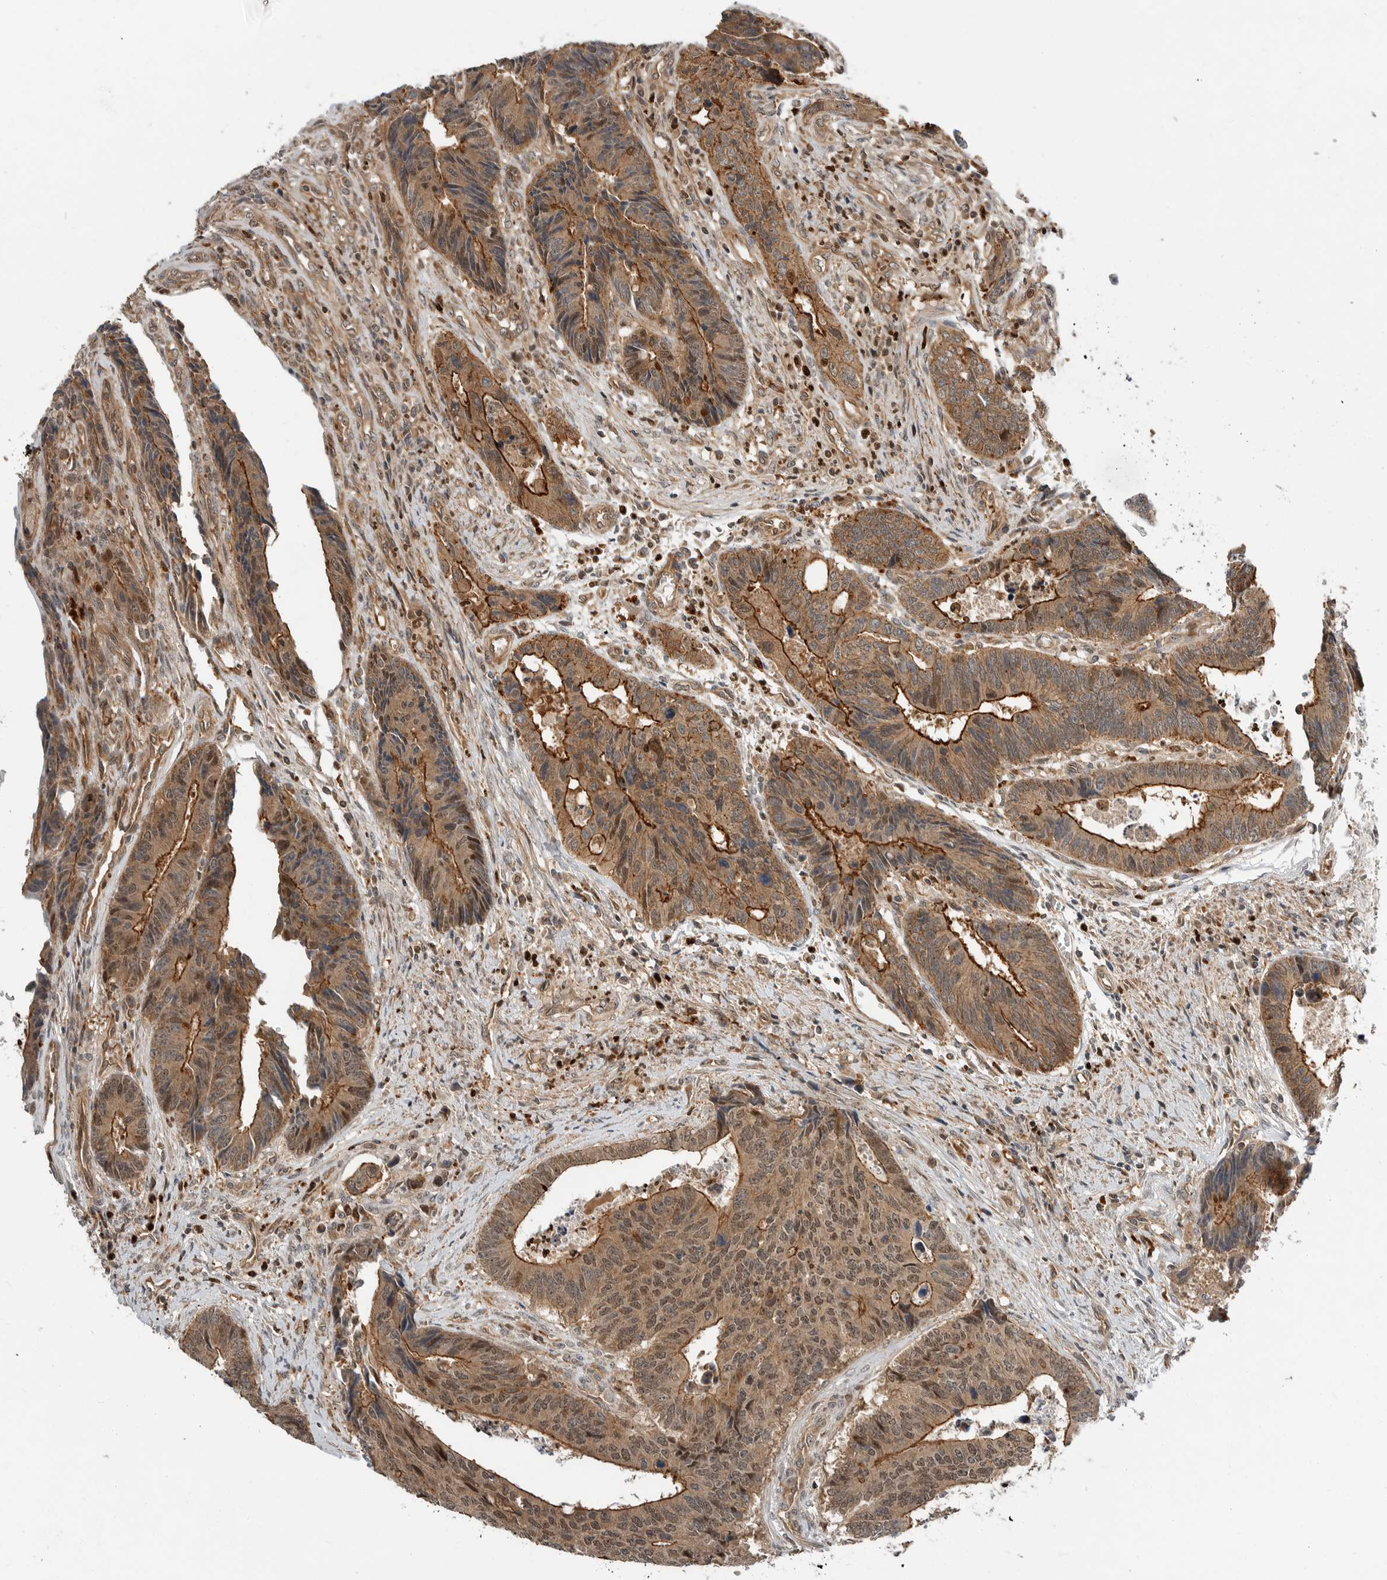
{"staining": {"intensity": "moderate", "quantity": ">75%", "location": "cytoplasmic/membranous,nuclear"}, "tissue": "colorectal cancer", "cell_type": "Tumor cells", "image_type": "cancer", "snomed": [{"axis": "morphology", "description": "Adenocarcinoma, NOS"}, {"axis": "topography", "description": "Rectum"}], "caption": "The immunohistochemical stain highlights moderate cytoplasmic/membranous and nuclear expression in tumor cells of colorectal cancer (adenocarcinoma) tissue. (DAB (3,3'-diaminobenzidine) = brown stain, brightfield microscopy at high magnification).", "gene": "STRAP", "patient": {"sex": "male", "age": 84}}